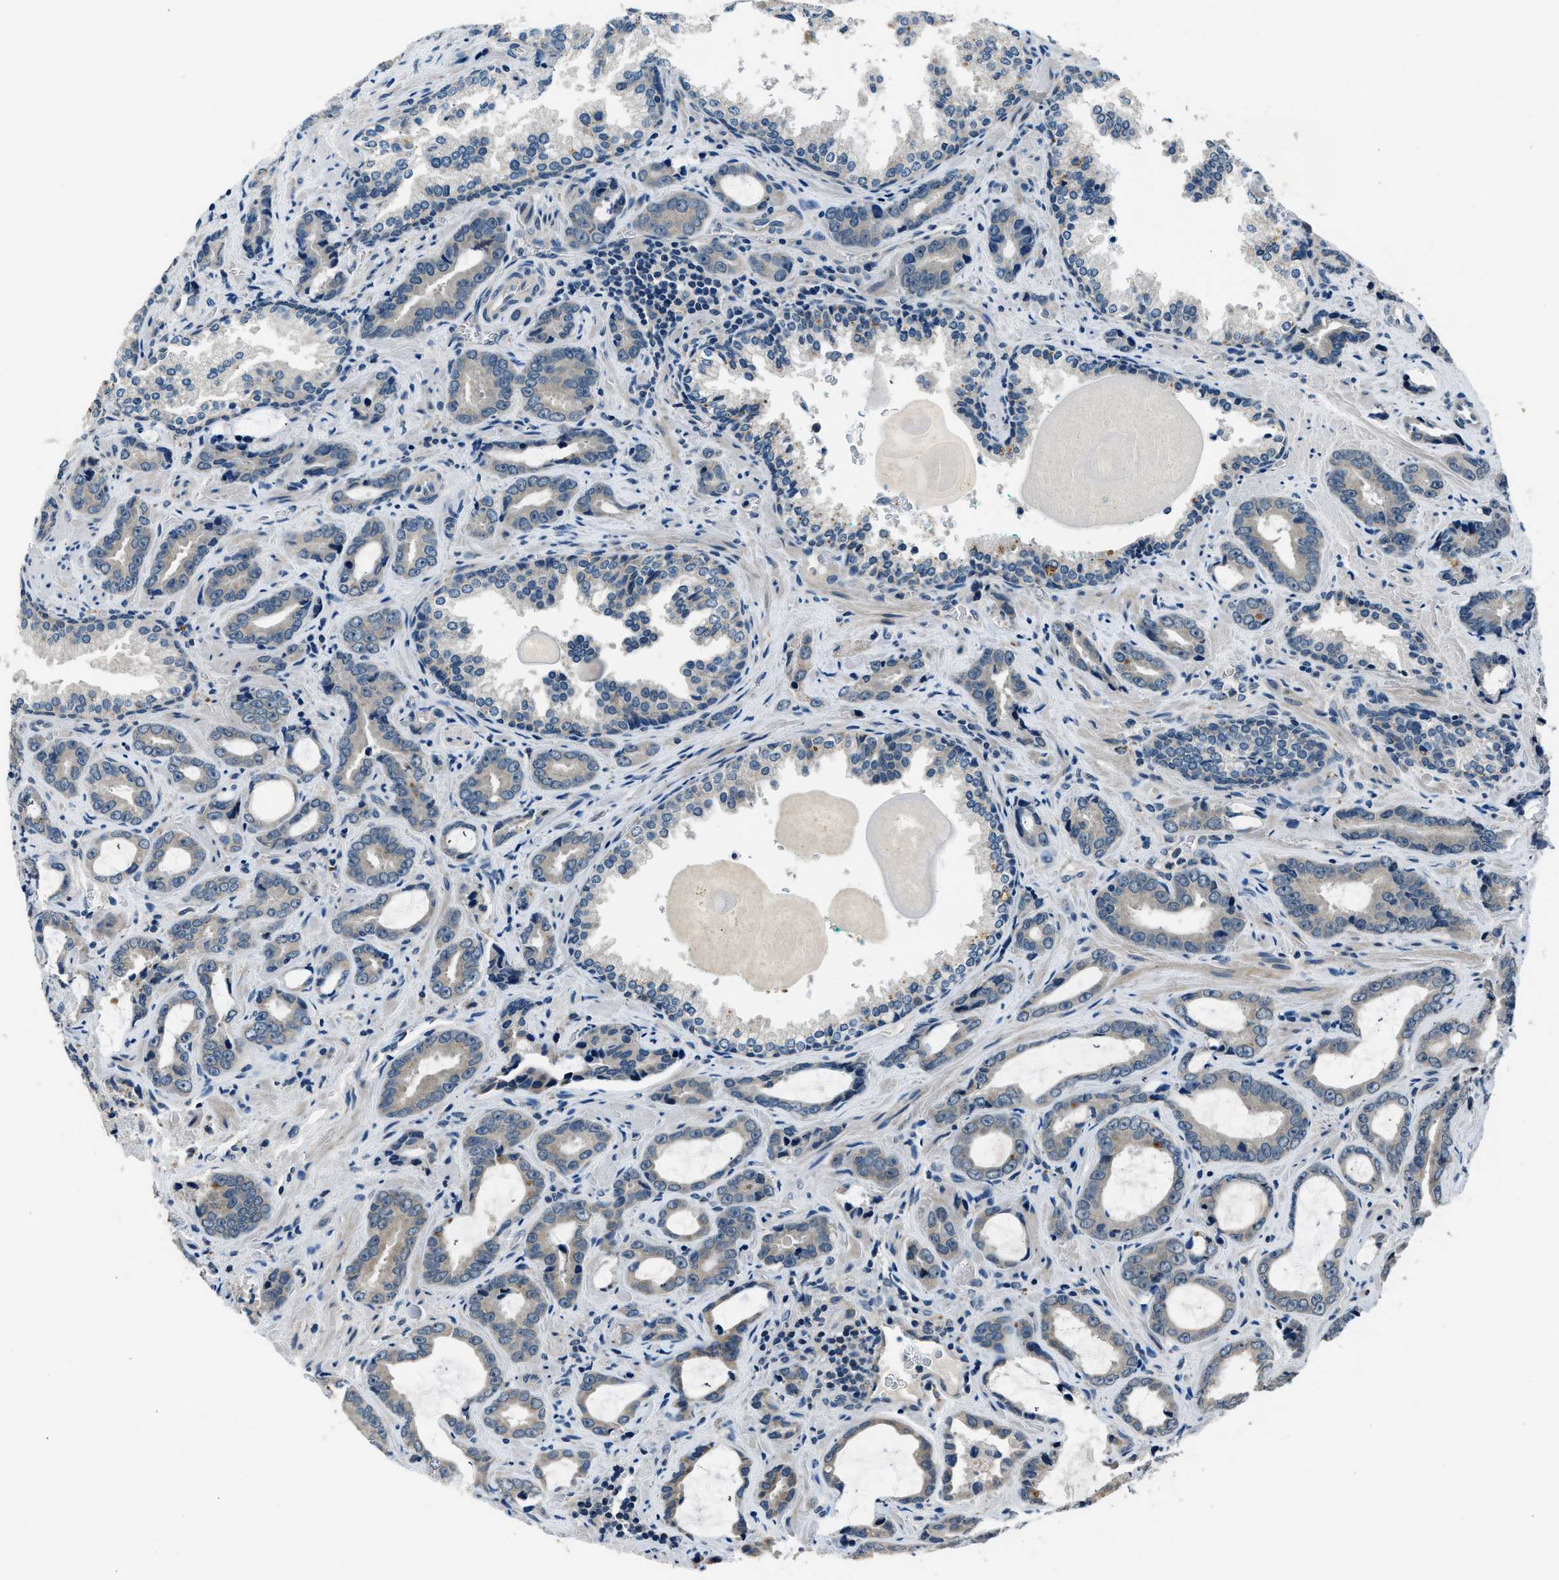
{"staining": {"intensity": "negative", "quantity": "none", "location": "none"}, "tissue": "prostate cancer", "cell_type": "Tumor cells", "image_type": "cancer", "snomed": [{"axis": "morphology", "description": "Adenocarcinoma, Low grade"}, {"axis": "topography", "description": "Prostate"}], "caption": "Immunohistochemistry of prostate adenocarcinoma (low-grade) shows no positivity in tumor cells.", "gene": "NME8", "patient": {"sex": "male", "age": 60}}